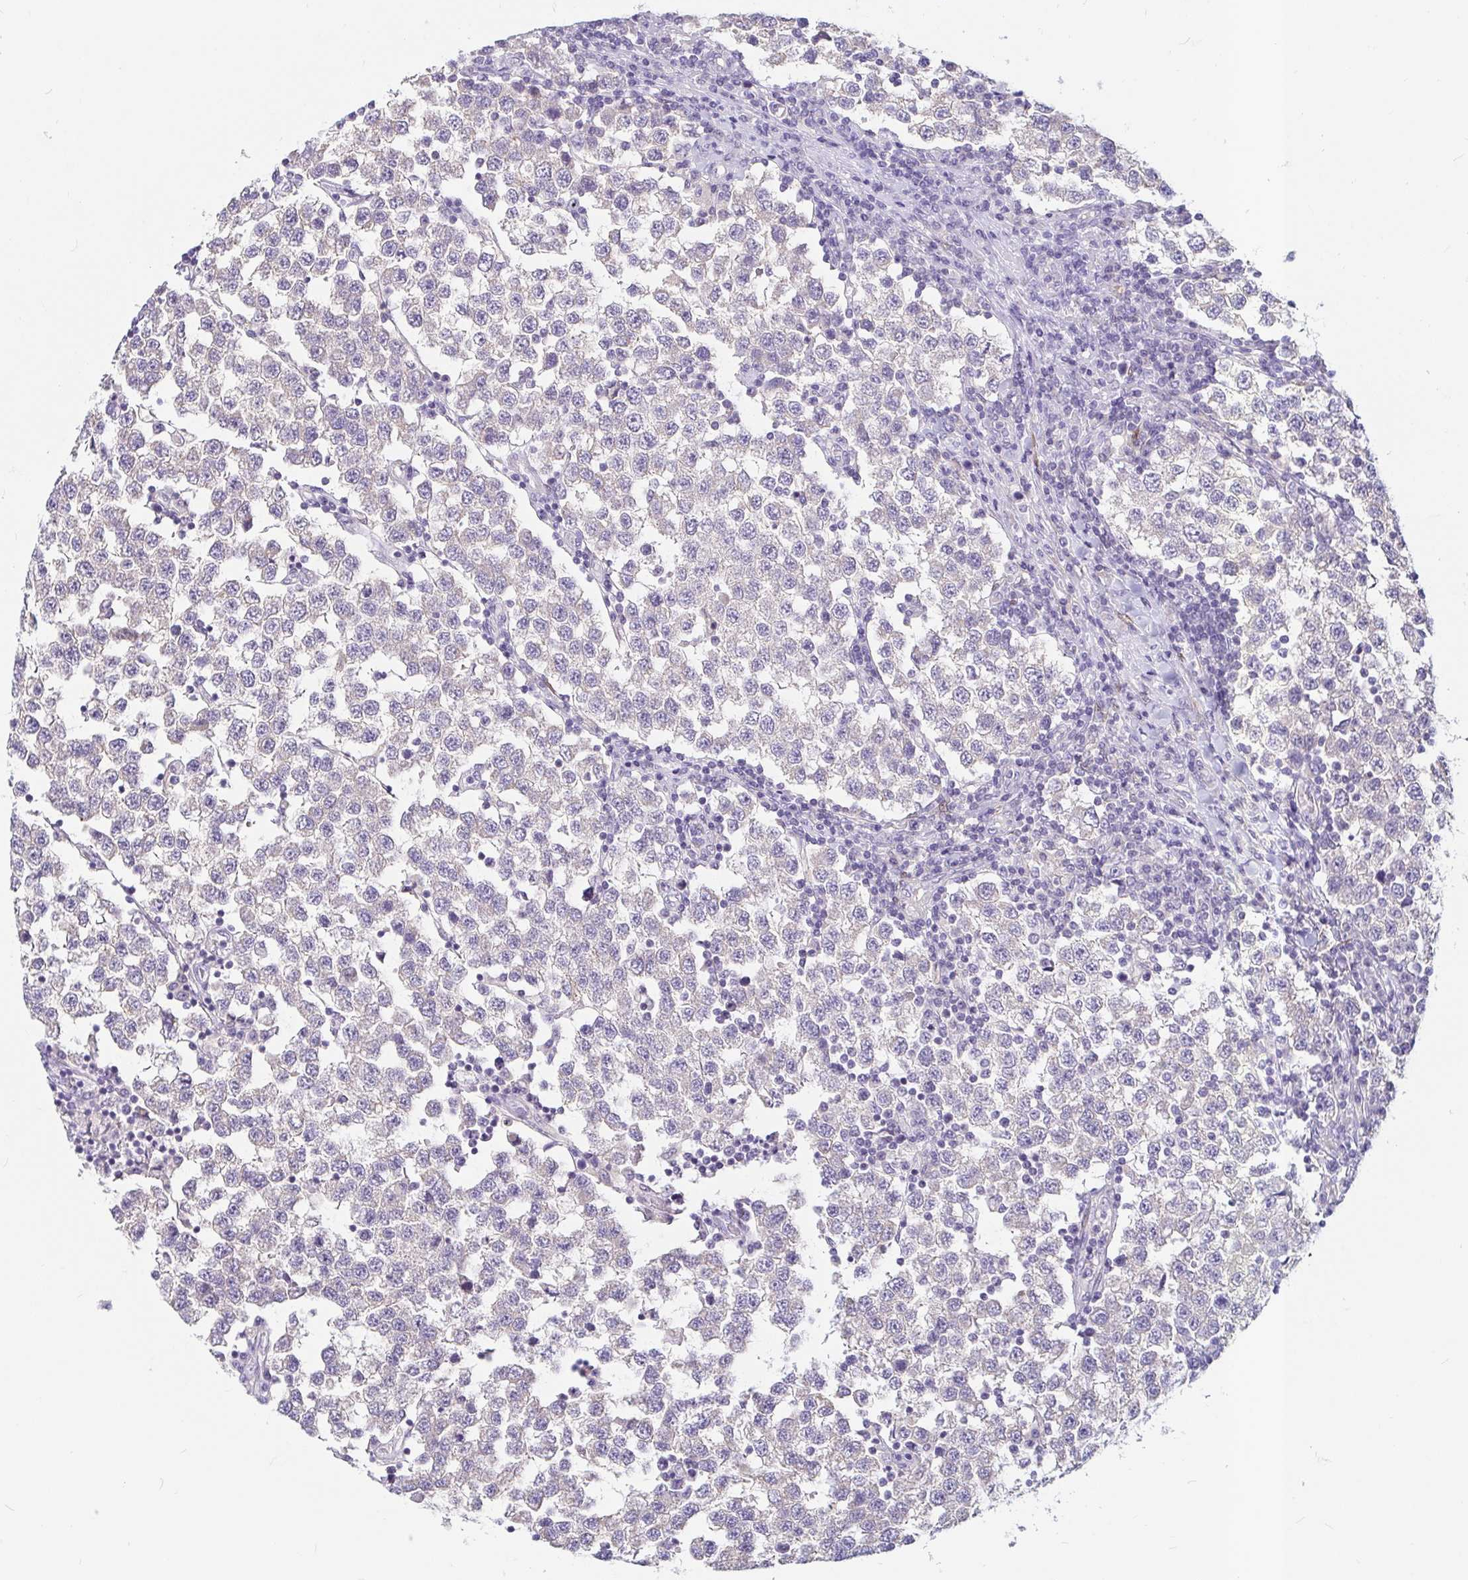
{"staining": {"intensity": "negative", "quantity": "none", "location": "none"}, "tissue": "testis cancer", "cell_type": "Tumor cells", "image_type": "cancer", "snomed": [{"axis": "morphology", "description": "Seminoma, NOS"}, {"axis": "topography", "description": "Testis"}], "caption": "The micrograph exhibits no staining of tumor cells in testis seminoma.", "gene": "ADH1A", "patient": {"sex": "male", "age": 34}}